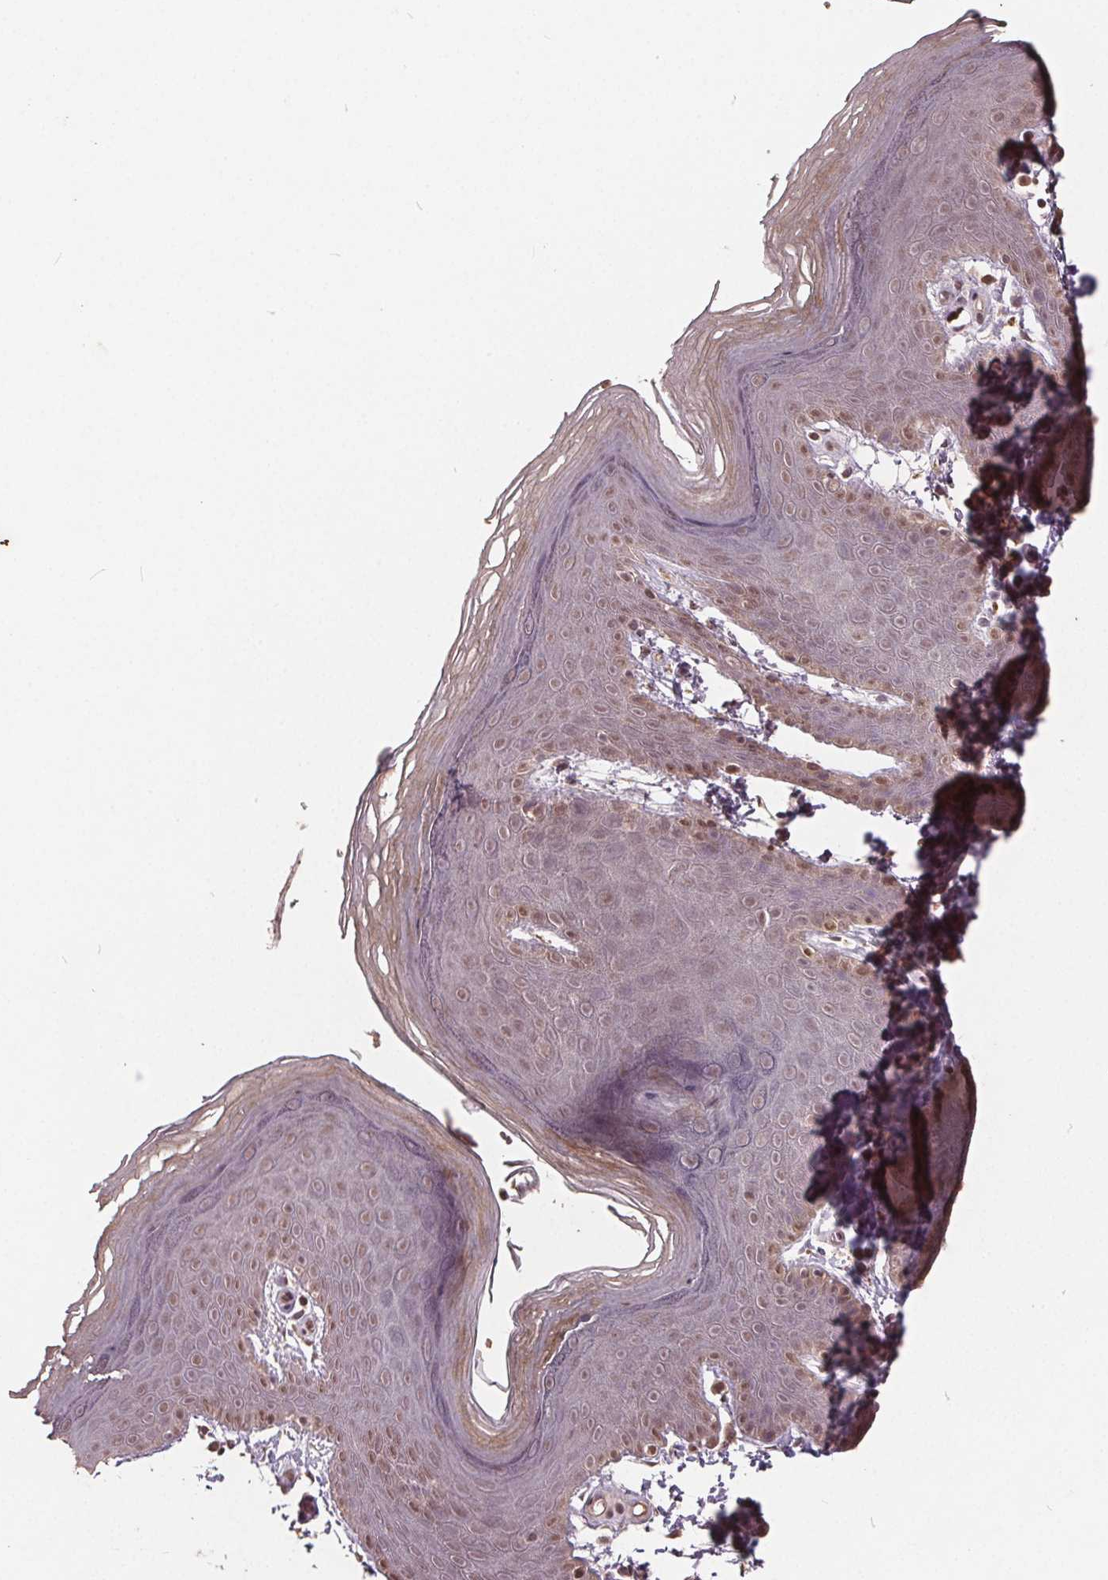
{"staining": {"intensity": "weak", "quantity": "25%-75%", "location": "nuclear"}, "tissue": "skin", "cell_type": "Epidermal cells", "image_type": "normal", "snomed": [{"axis": "morphology", "description": "Normal tissue, NOS"}, {"axis": "topography", "description": "Anal"}], "caption": "Epidermal cells display low levels of weak nuclear positivity in about 25%-75% of cells in benign human skin.", "gene": "DNMT3B", "patient": {"sex": "male", "age": 53}}